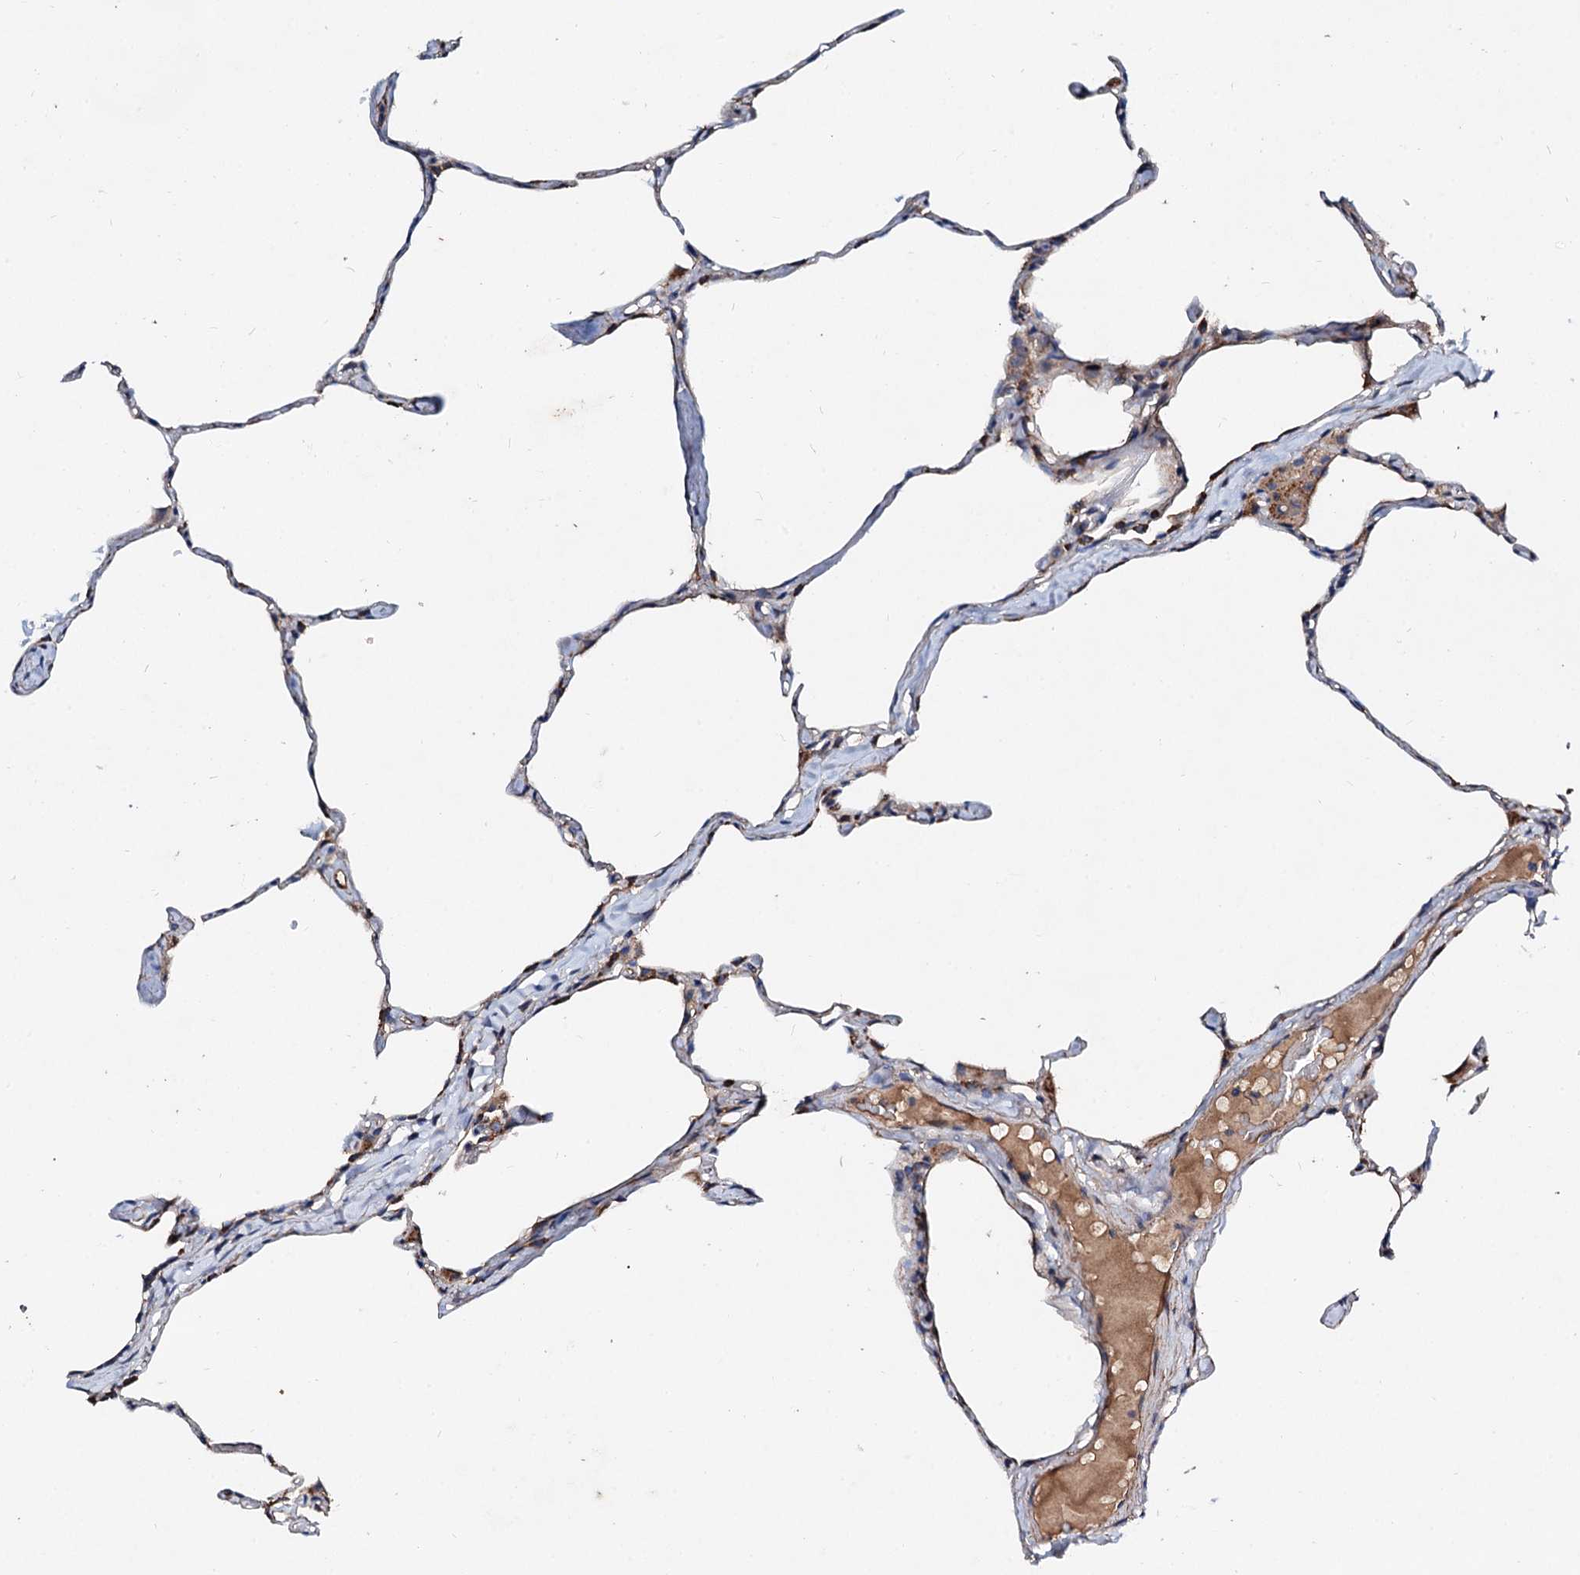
{"staining": {"intensity": "moderate", "quantity": "<25%", "location": "cytoplasmic/membranous"}, "tissue": "lung", "cell_type": "Alveolar cells", "image_type": "normal", "snomed": [{"axis": "morphology", "description": "Normal tissue, NOS"}, {"axis": "topography", "description": "Lung"}], "caption": "Protein expression analysis of benign lung reveals moderate cytoplasmic/membranous staining in approximately <25% of alveolar cells.", "gene": "FIBIN", "patient": {"sex": "male", "age": 65}}